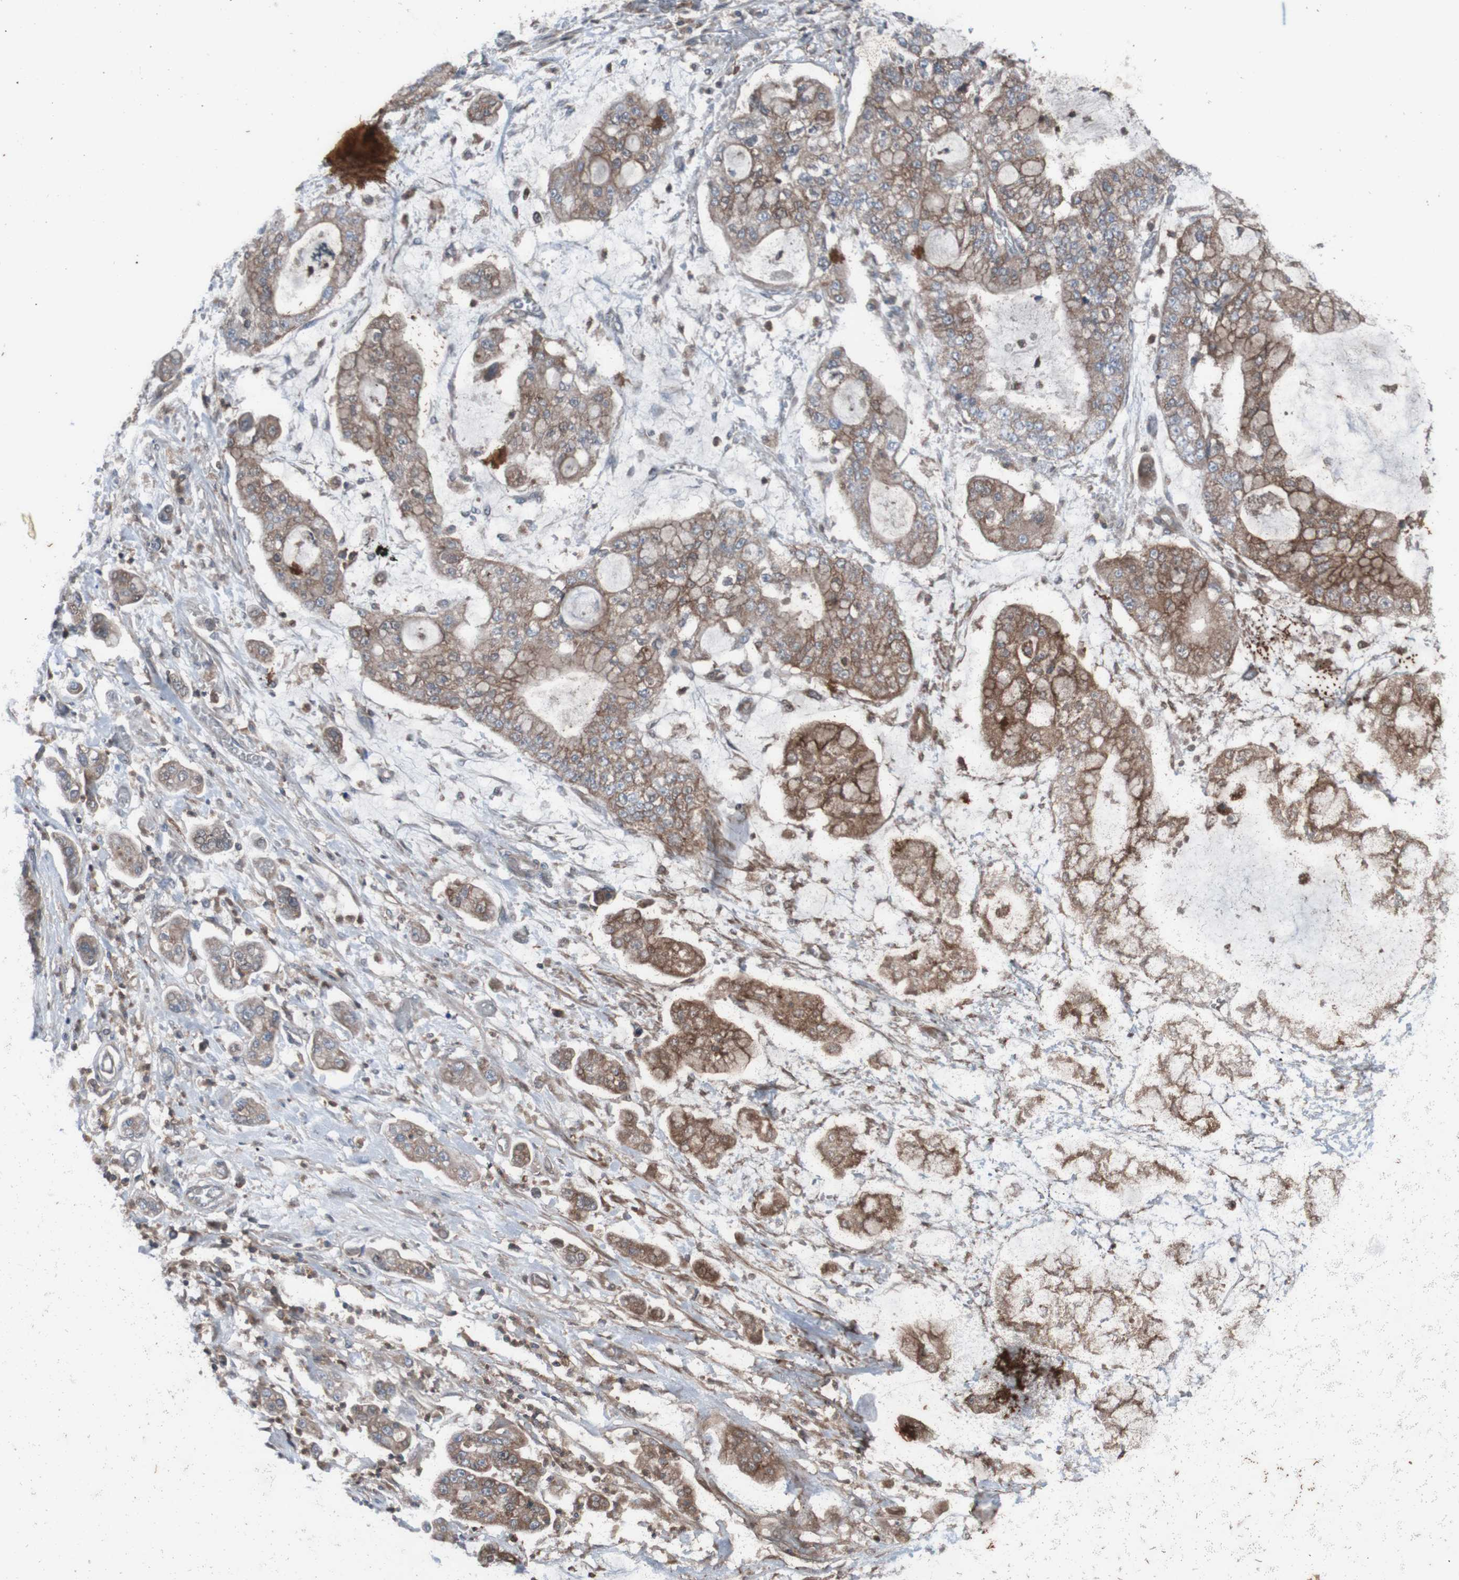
{"staining": {"intensity": "moderate", "quantity": ">75%", "location": "cytoplasmic/membranous"}, "tissue": "stomach cancer", "cell_type": "Tumor cells", "image_type": "cancer", "snomed": [{"axis": "morphology", "description": "Adenocarcinoma, NOS"}, {"axis": "topography", "description": "Stomach"}], "caption": "Moderate cytoplasmic/membranous protein expression is appreciated in about >75% of tumor cells in stomach cancer. The protein of interest is stained brown, and the nuclei are stained in blue (DAB (3,3'-diaminobenzidine) IHC with brightfield microscopy, high magnification).", "gene": "RAB5B", "patient": {"sex": "male", "age": 76}}